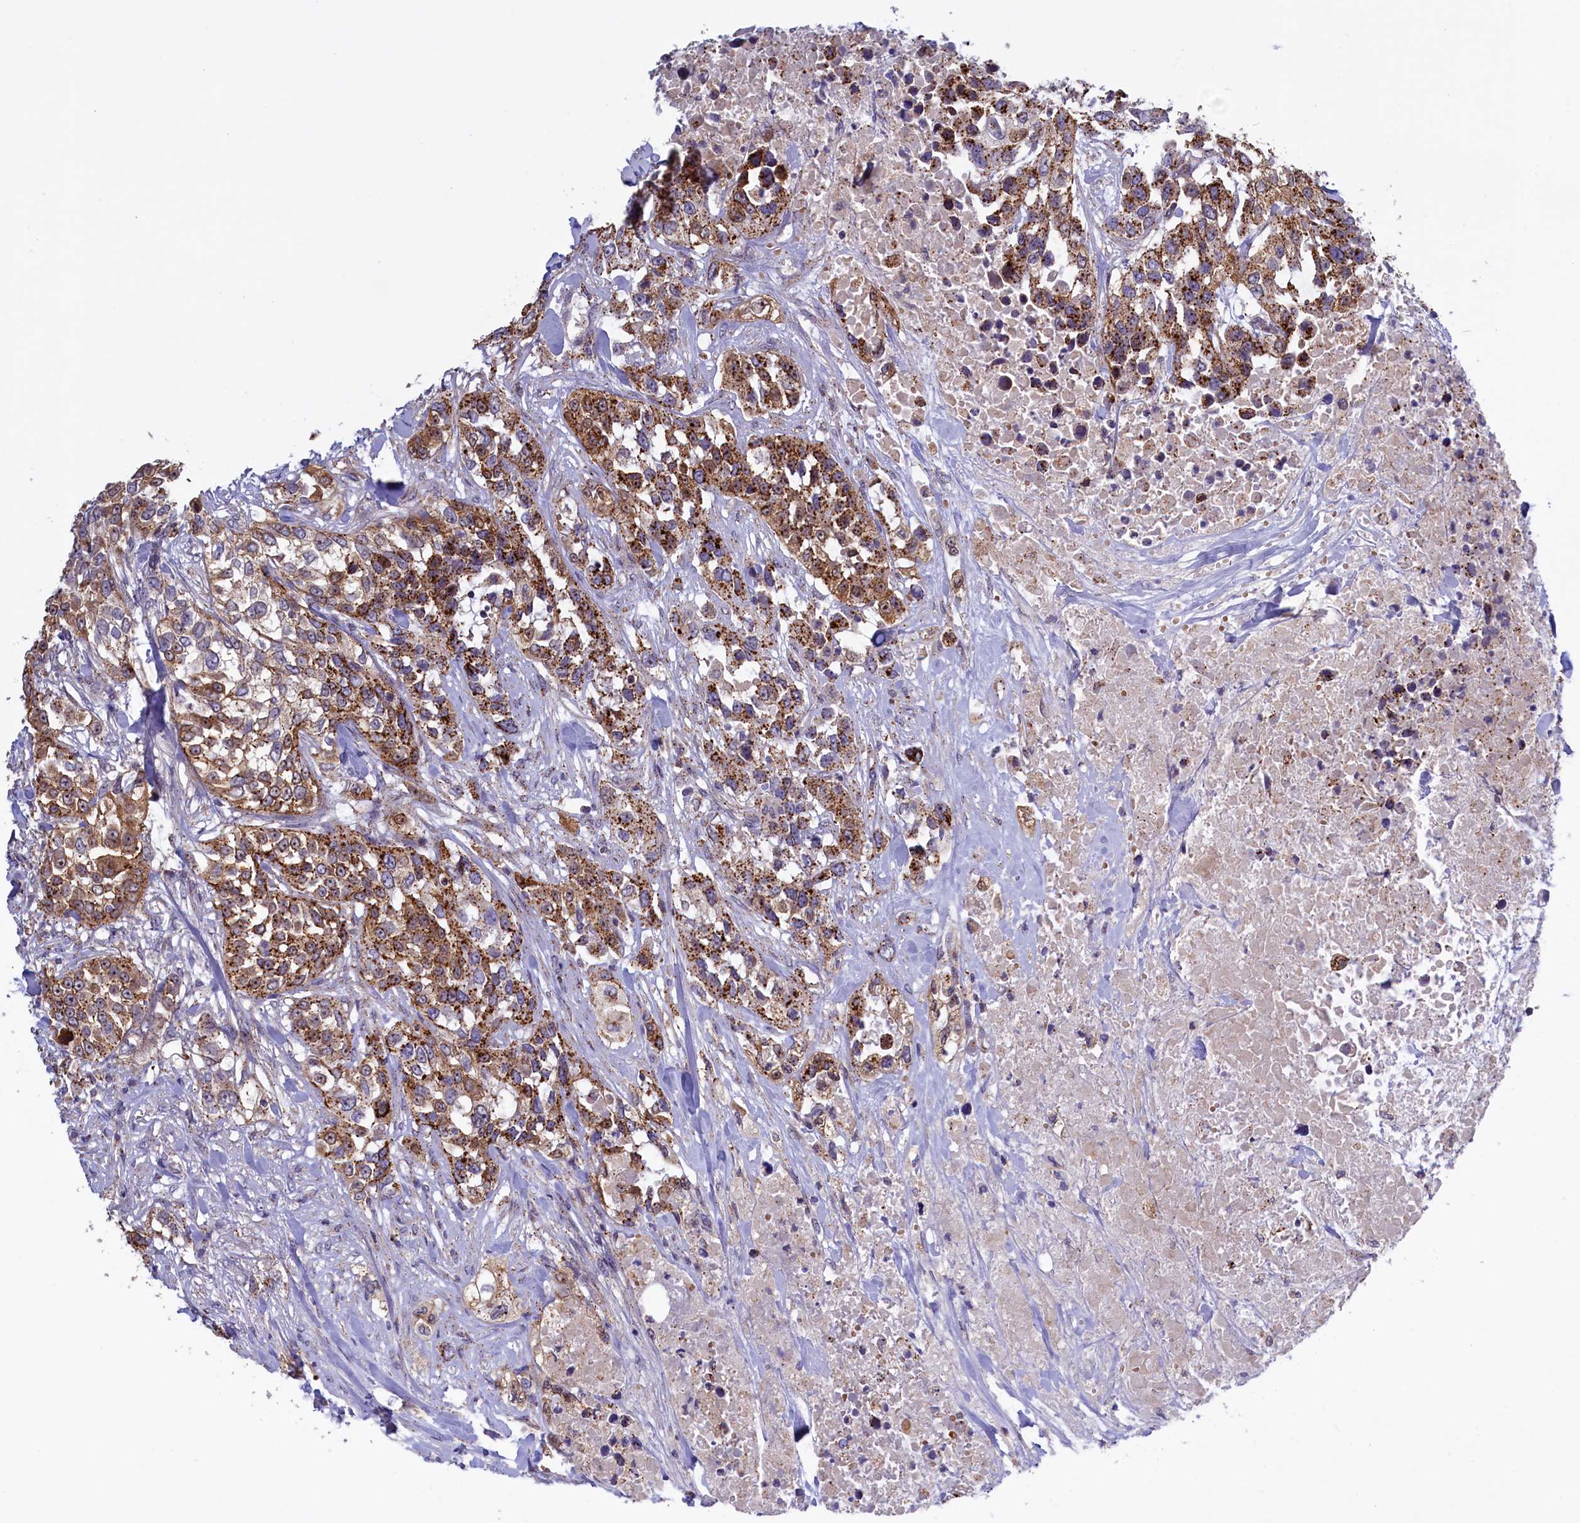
{"staining": {"intensity": "moderate", "quantity": "25%-75%", "location": "cytoplasmic/membranous"}, "tissue": "urothelial cancer", "cell_type": "Tumor cells", "image_type": "cancer", "snomed": [{"axis": "morphology", "description": "Urothelial carcinoma, High grade"}, {"axis": "topography", "description": "Urinary bladder"}], "caption": "High-grade urothelial carcinoma stained with a brown dye exhibits moderate cytoplasmic/membranous positive expression in approximately 25%-75% of tumor cells.", "gene": "HYKK", "patient": {"sex": "female", "age": 80}}